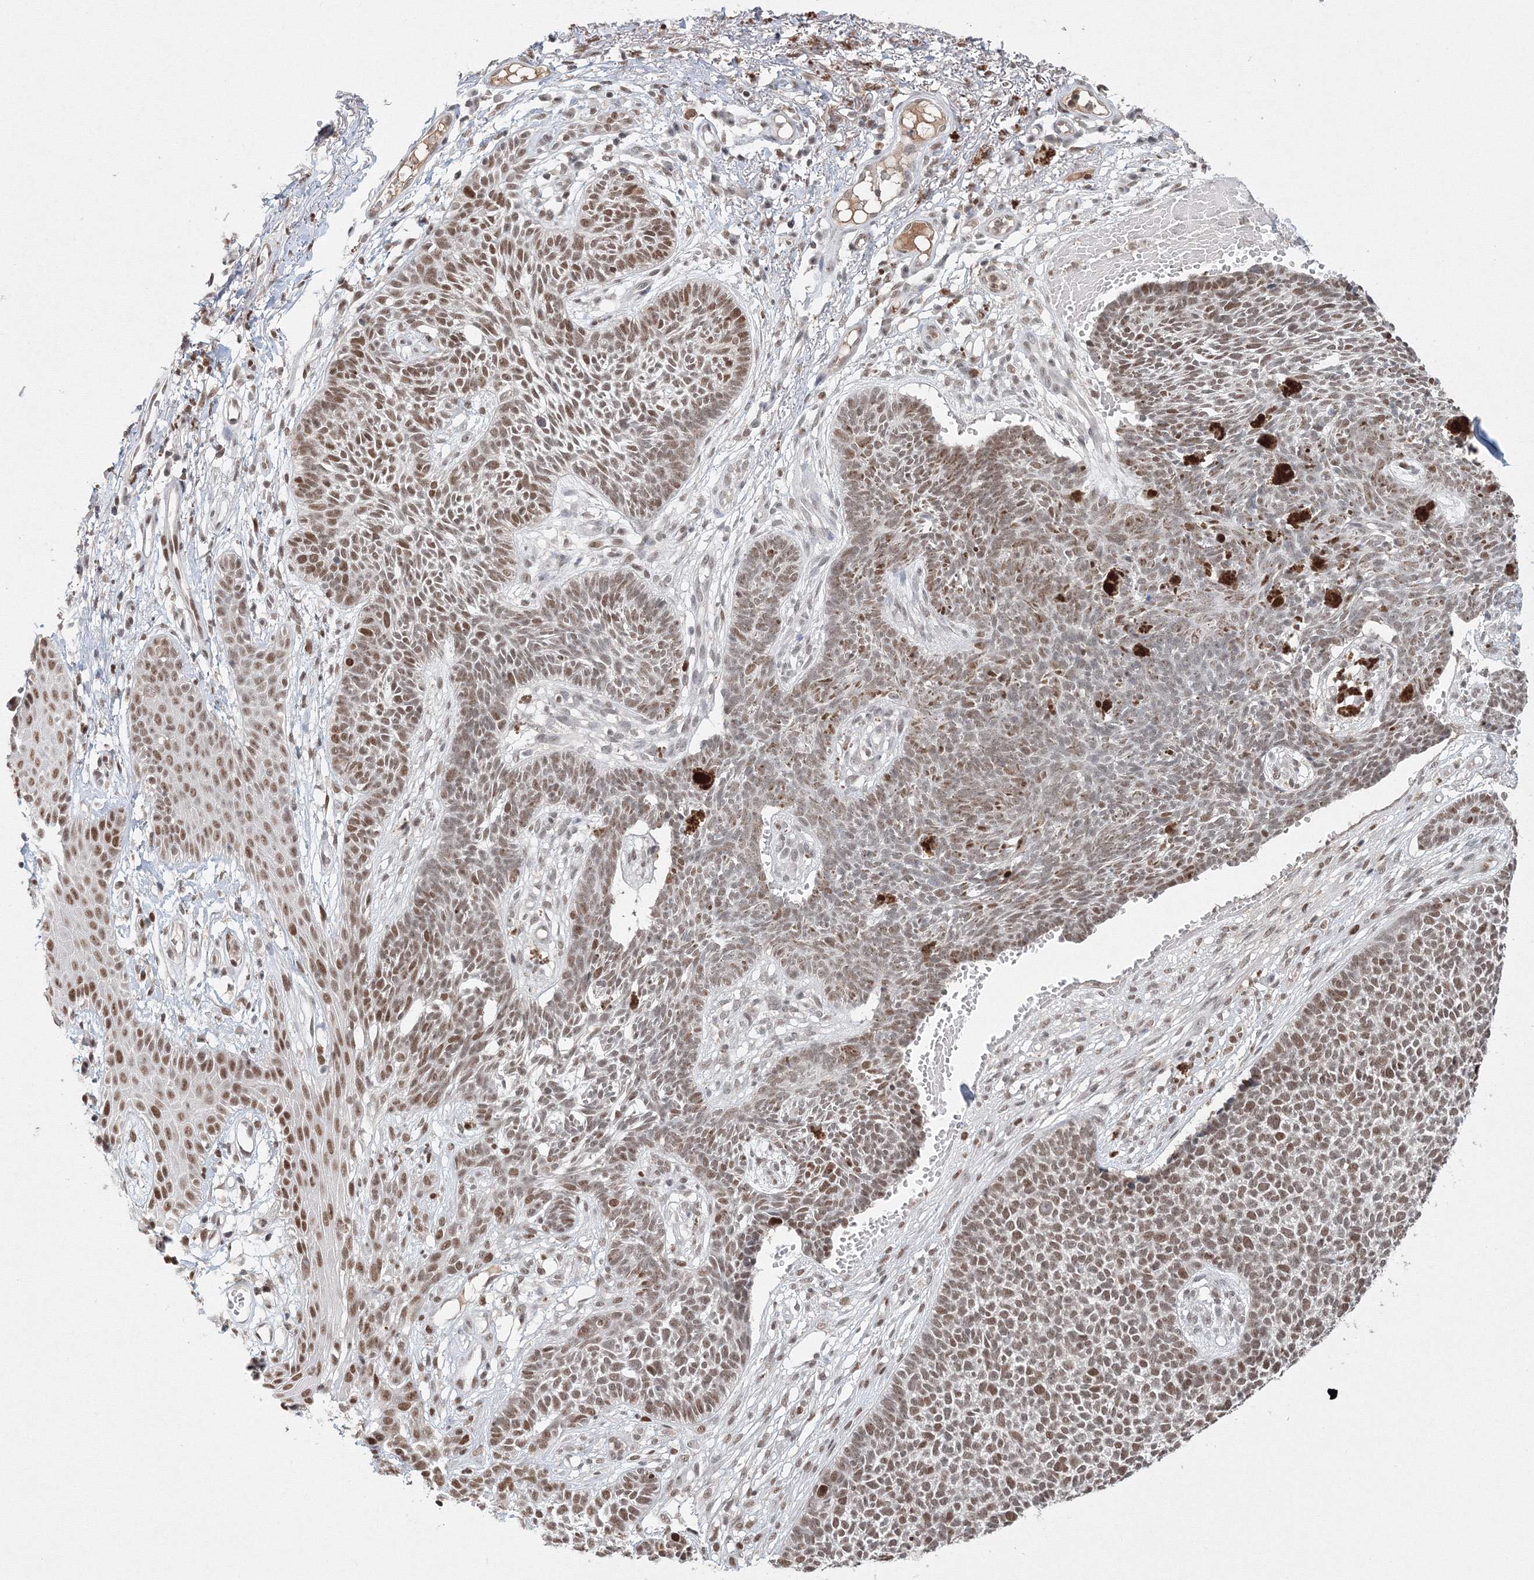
{"staining": {"intensity": "moderate", "quantity": ">75%", "location": "nuclear"}, "tissue": "skin cancer", "cell_type": "Tumor cells", "image_type": "cancer", "snomed": [{"axis": "morphology", "description": "Basal cell carcinoma"}, {"axis": "topography", "description": "Skin"}], "caption": "Immunohistochemistry (IHC) of human skin basal cell carcinoma demonstrates medium levels of moderate nuclear staining in approximately >75% of tumor cells.", "gene": "IWS1", "patient": {"sex": "female", "age": 84}}